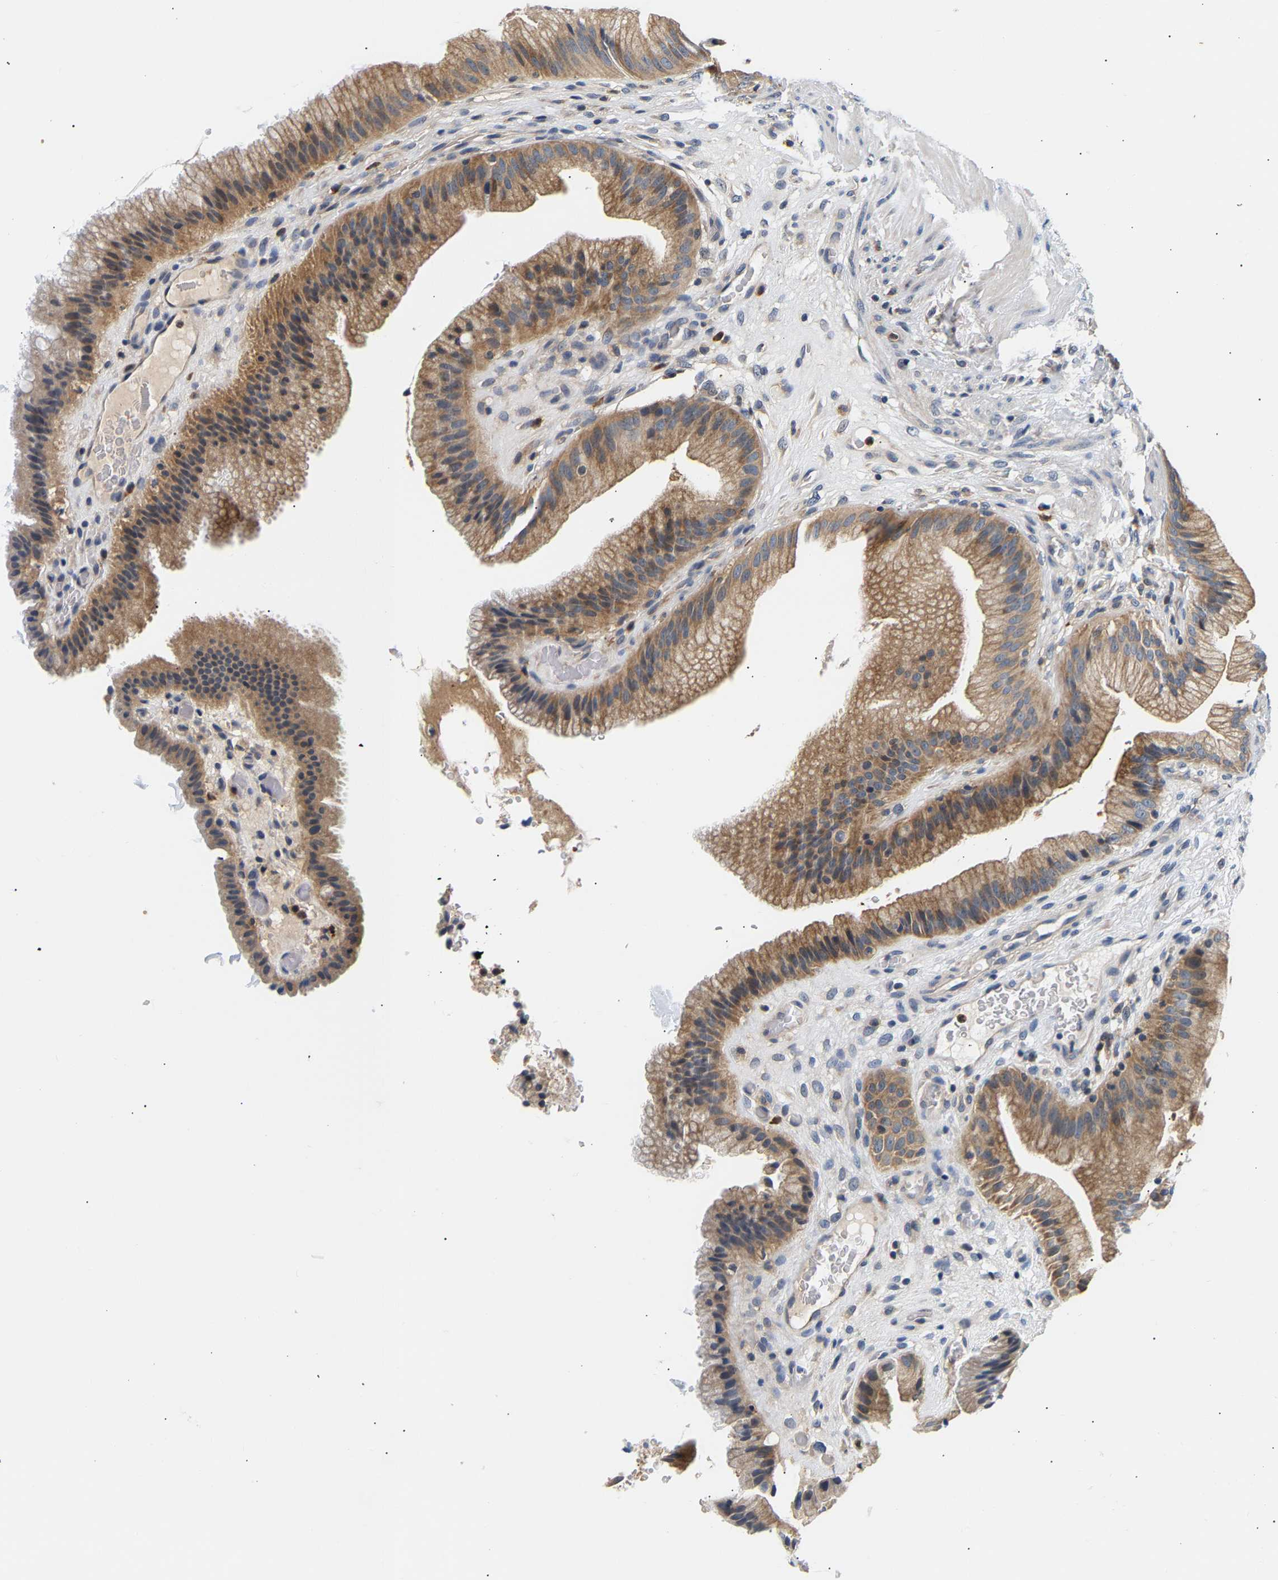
{"staining": {"intensity": "moderate", "quantity": ">75%", "location": "cytoplasmic/membranous"}, "tissue": "gallbladder", "cell_type": "Glandular cells", "image_type": "normal", "snomed": [{"axis": "morphology", "description": "Normal tissue, NOS"}, {"axis": "topography", "description": "Gallbladder"}], "caption": "Protein analysis of benign gallbladder demonstrates moderate cytoplasmic/membranous positivity in about >75% of glandular cells. (DAB (3,3'-diaminobenzidine) IHC, brown staining for protein, blue staining for nuclei).", "gene": "PPID", "patient": {"sex": "male", "age": 49}}